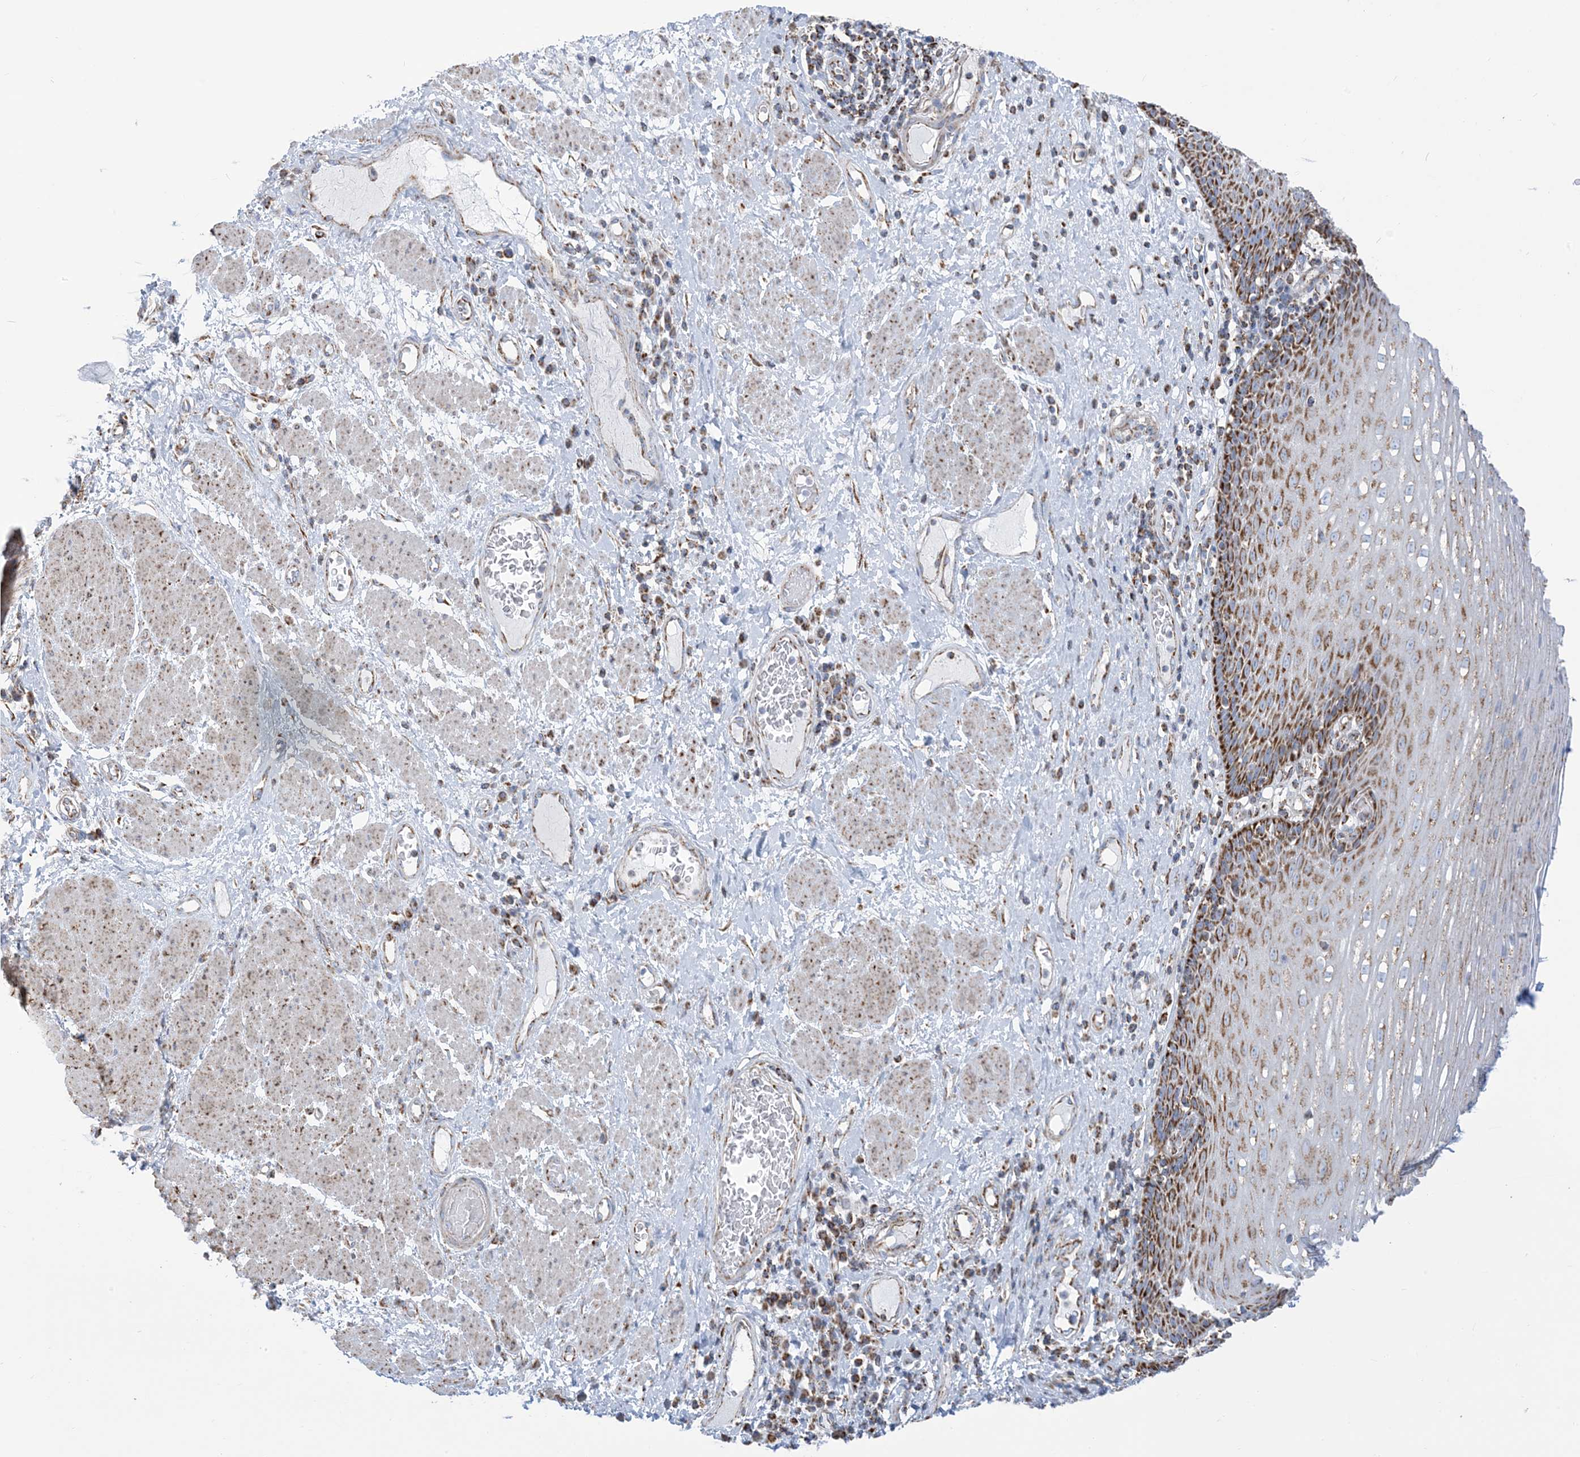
{"staining": {"intensity": "strong", "quantity": ">75%", "location": "cytoplasmic/membranous"}, "tissue": "esophagus", "cell_type": "Squamous epithelial cells", "image_type": "normal", "snomed": [{"axis": "morphology", "description": "Normal tissue, NOS"}, {"axis": "morphology", "description": "Adenocarcinoma, NOS"}, {"axis": "topography", "description": "Esophagus"}], "caption": "Unremarkable esophagus displays strong cytoplasmic/membranous positivity in about >75% of squamous epithelial cells.", "gene": "SAMM50", "patient": {"sex": "male", "age": 62}}